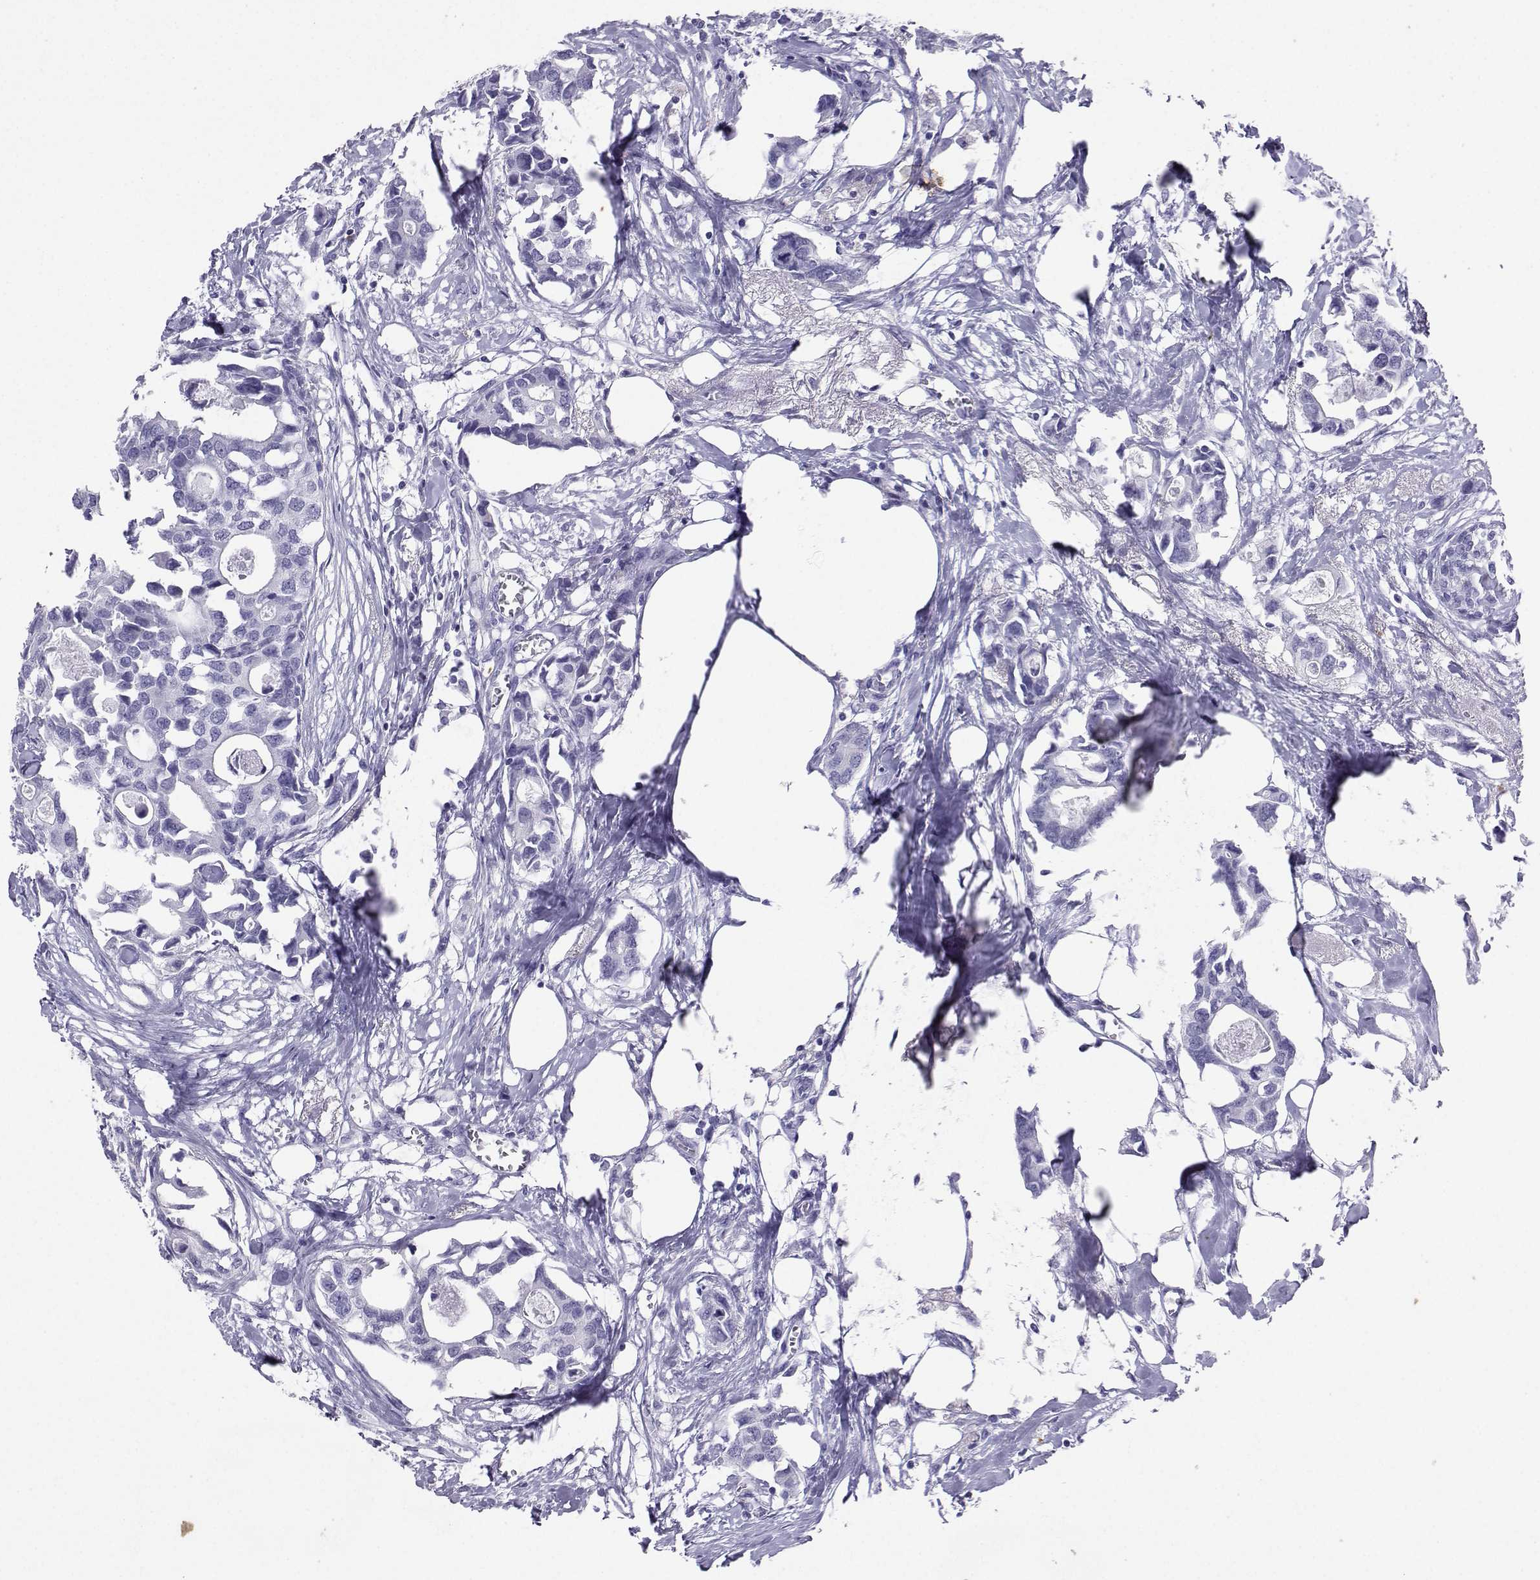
{"staining": {"intensity": "negative", "quantity": "none", "location": "none"}, "tissue": "breast cancer", "cell_type": "Tumor cells", "image_type": "cancer", "snomed": [{"axis": "morphology", "description": "Duct carcinoma"}, {"axis": "topography", "description": "Breast"}], "caption": "This histopathology image is of breast cancer stained with immunohistochemistry (IHC) to label a protein in brown with the nuclei are counter-stained blue. There is no expression in tumor cells.", "gene": "LORICRIN", "patient": {"sex": "female", "age": 83}}